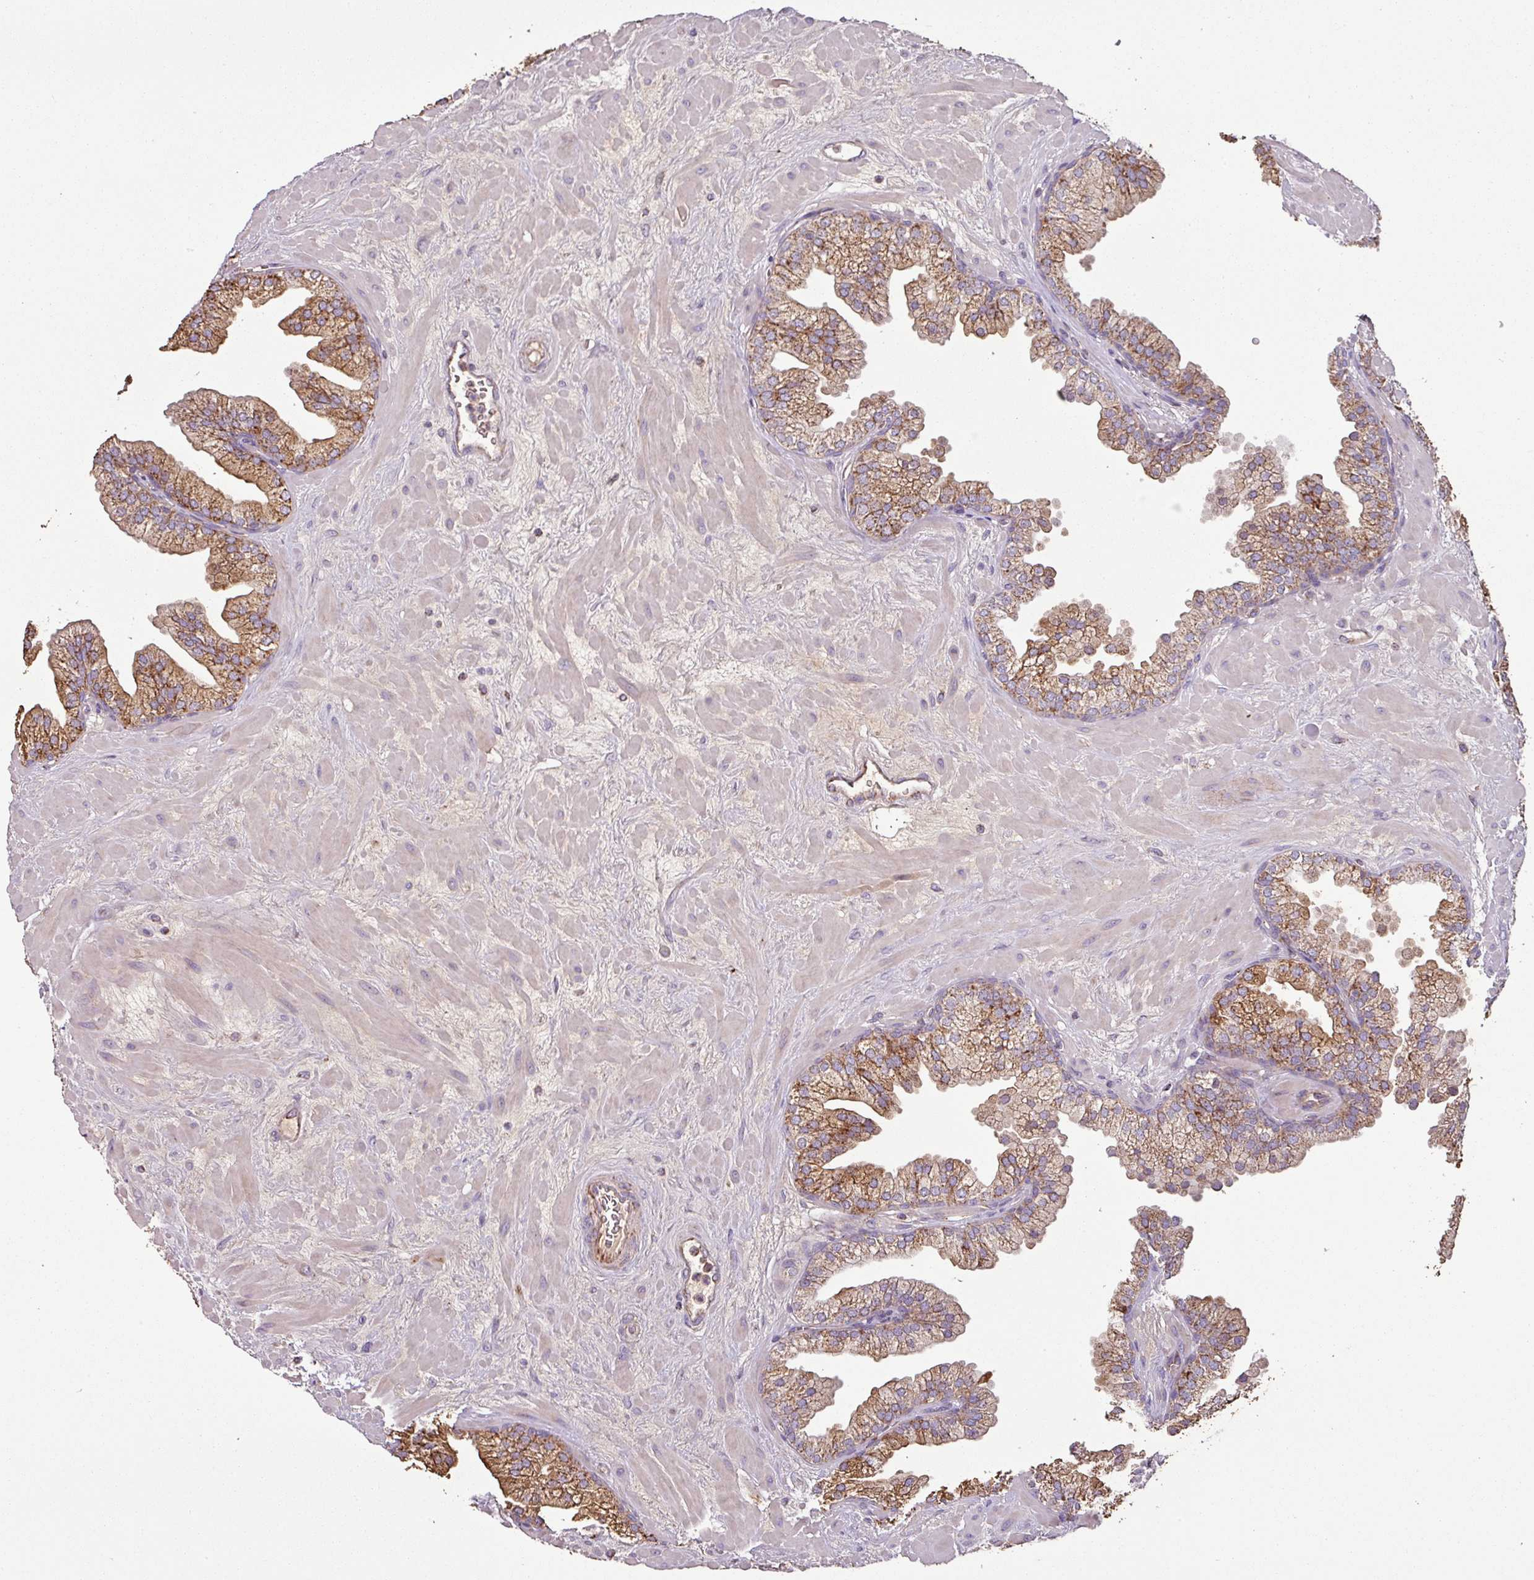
{"staining": {"intensity": "moderate", "quantity": ">75%", "location": "cytoplasmic/membranous"}, "tissue": "prostate", "cell_type": "Glandular cells", "image_type": "normal", "snomed": [{"axis": "morphology", "description": "Normal tissue, NOS"}, {"axis": "topography", "description": "Prostate"}, {"axis": "topography", "description": "Peripheral nerve tissue"}], "caption": "A brown stain shows moderate cytoplasmic/membranous staining of a protein in glandular cells of unremarkable prostate.", "gene": "ENSG00000260170", "patient": {"sex": "male", "age": 61}}